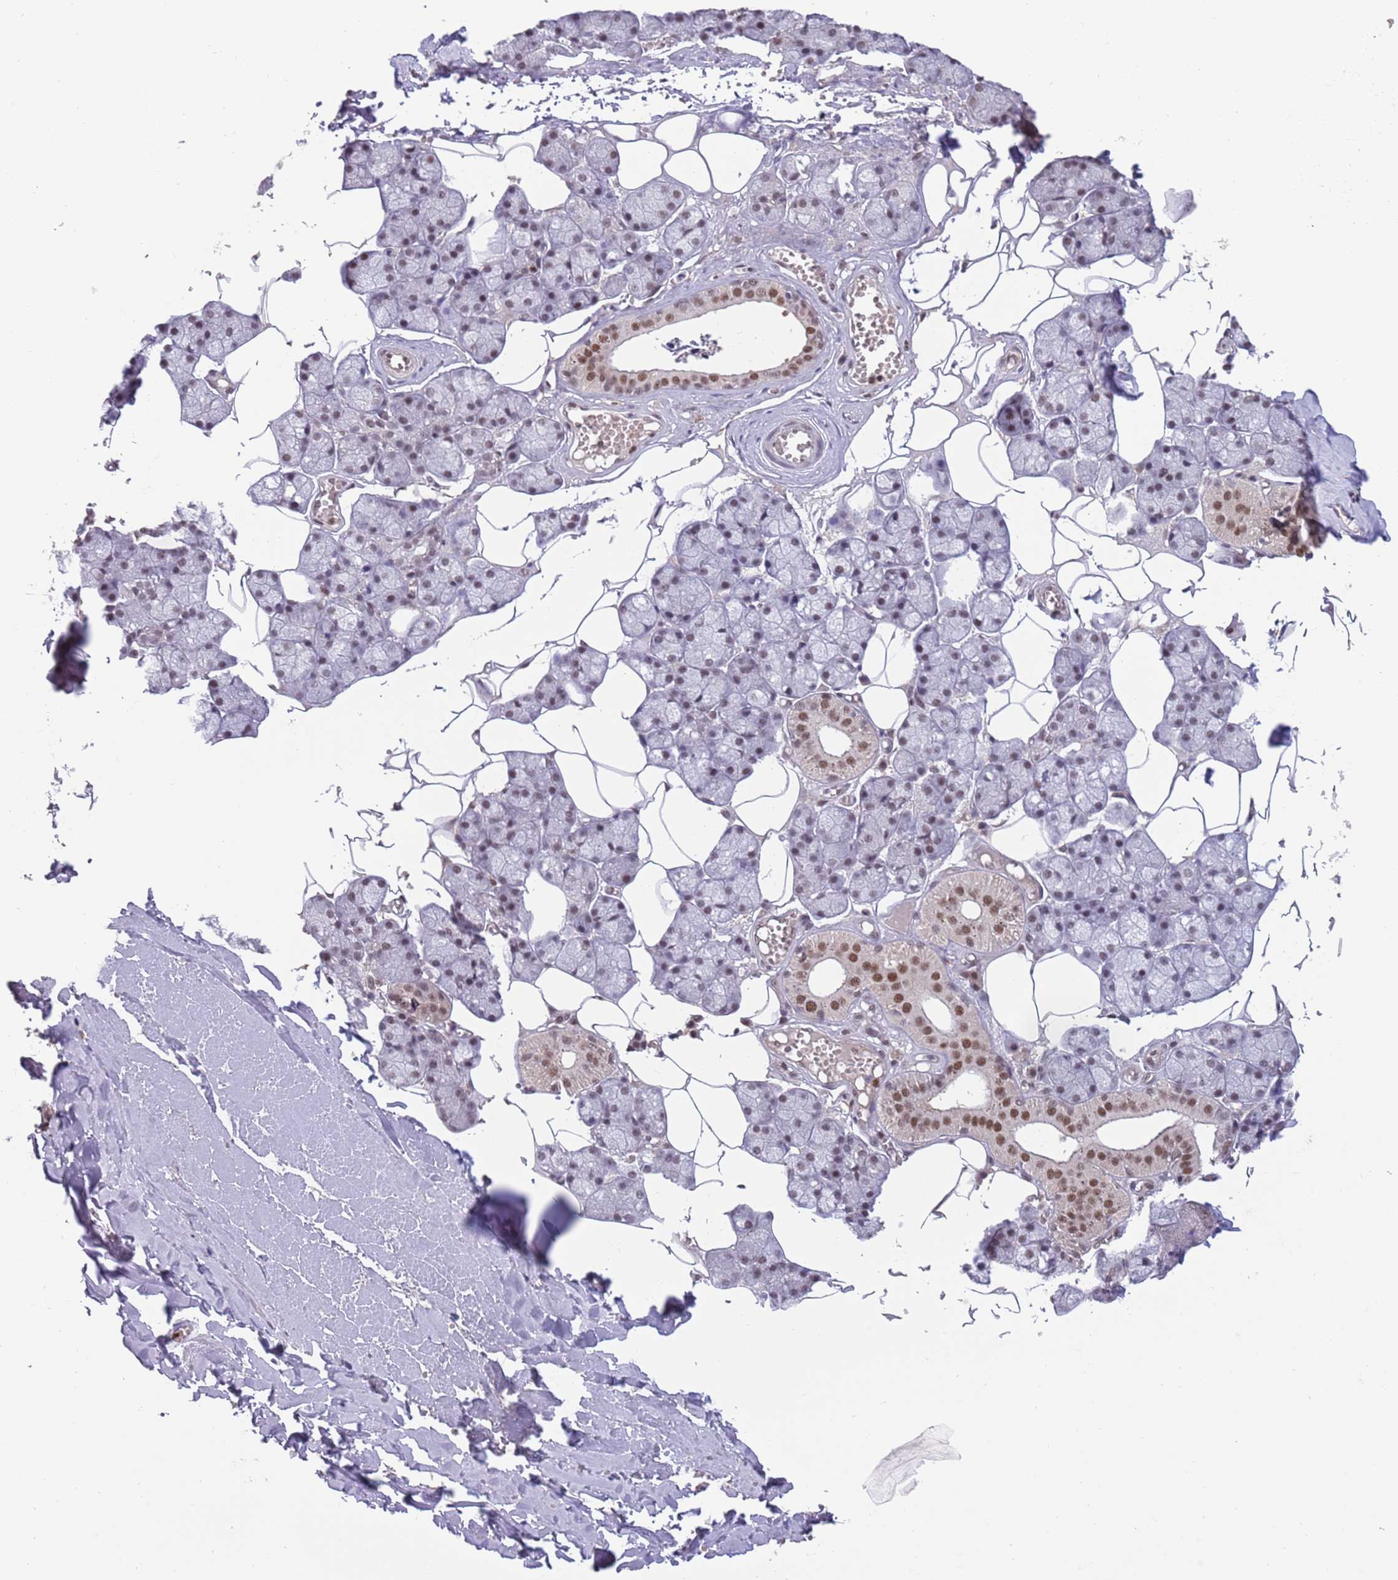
{"staining": {"intensity": "moderate", "quantity": "25%-75%", "location": "nuclear"}, "tissue": "salivary gland", "cell_type": "Glandular cells", "image_type": "normal", "snomed": [{"axis": "morphology", "description": "Normal tissue, NOS"}, {"axis": "topography", "description": "Salivary gland"}], "caption": "Immunohistochemical staining of unremarkable salivary gland exhibits 25%-75% levels of moderate nuclear protein staining in about 25%-75% of glandular cells.", "gene": "ZBTB7A", "patient": {"sex": "male", "age": 62}}